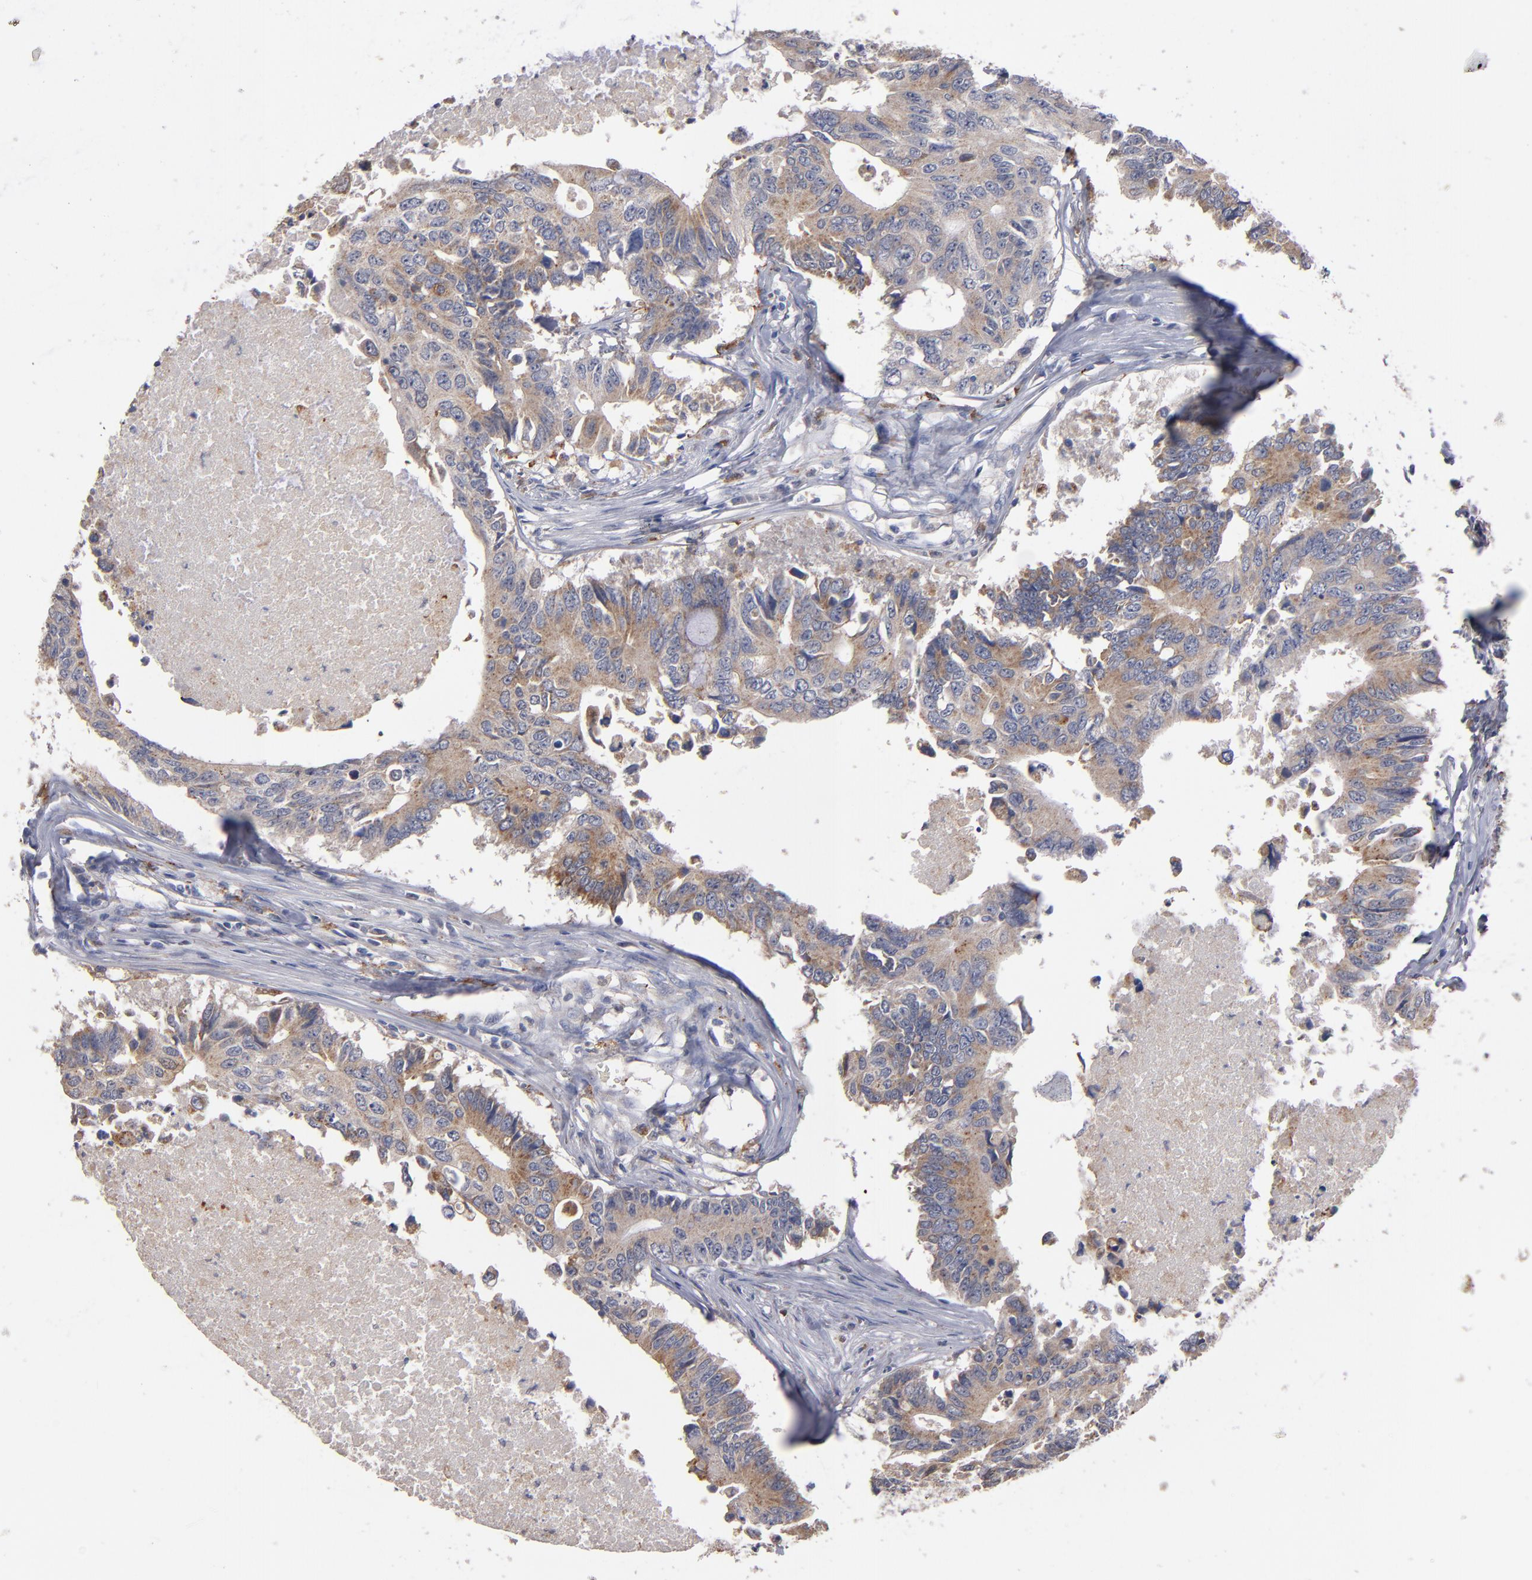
{"staining": {"intensity": "weak", "quantity": "25%-75%", "location": "cytoplasmic/membranous"}, "tissue": "colorectal cancer", "cell_type": "Tumor cells", "image_type": "cancer", "snomed": [{"axis": "morphology", "description": "Adenocarcinoma, NOS"}, {"axis": "topography", "description": "Colon"}], "caption": "IHC of colorectal adenocarcinoma displays low levels of weak cytoplasmic/membranous positivity in approximately 25%-75% of tumor cells. (brown staining indicates protein expression, while blue staining denotes nuclei).", "gene": "SELP", "patient": {"sex": "male", "age": 71}}